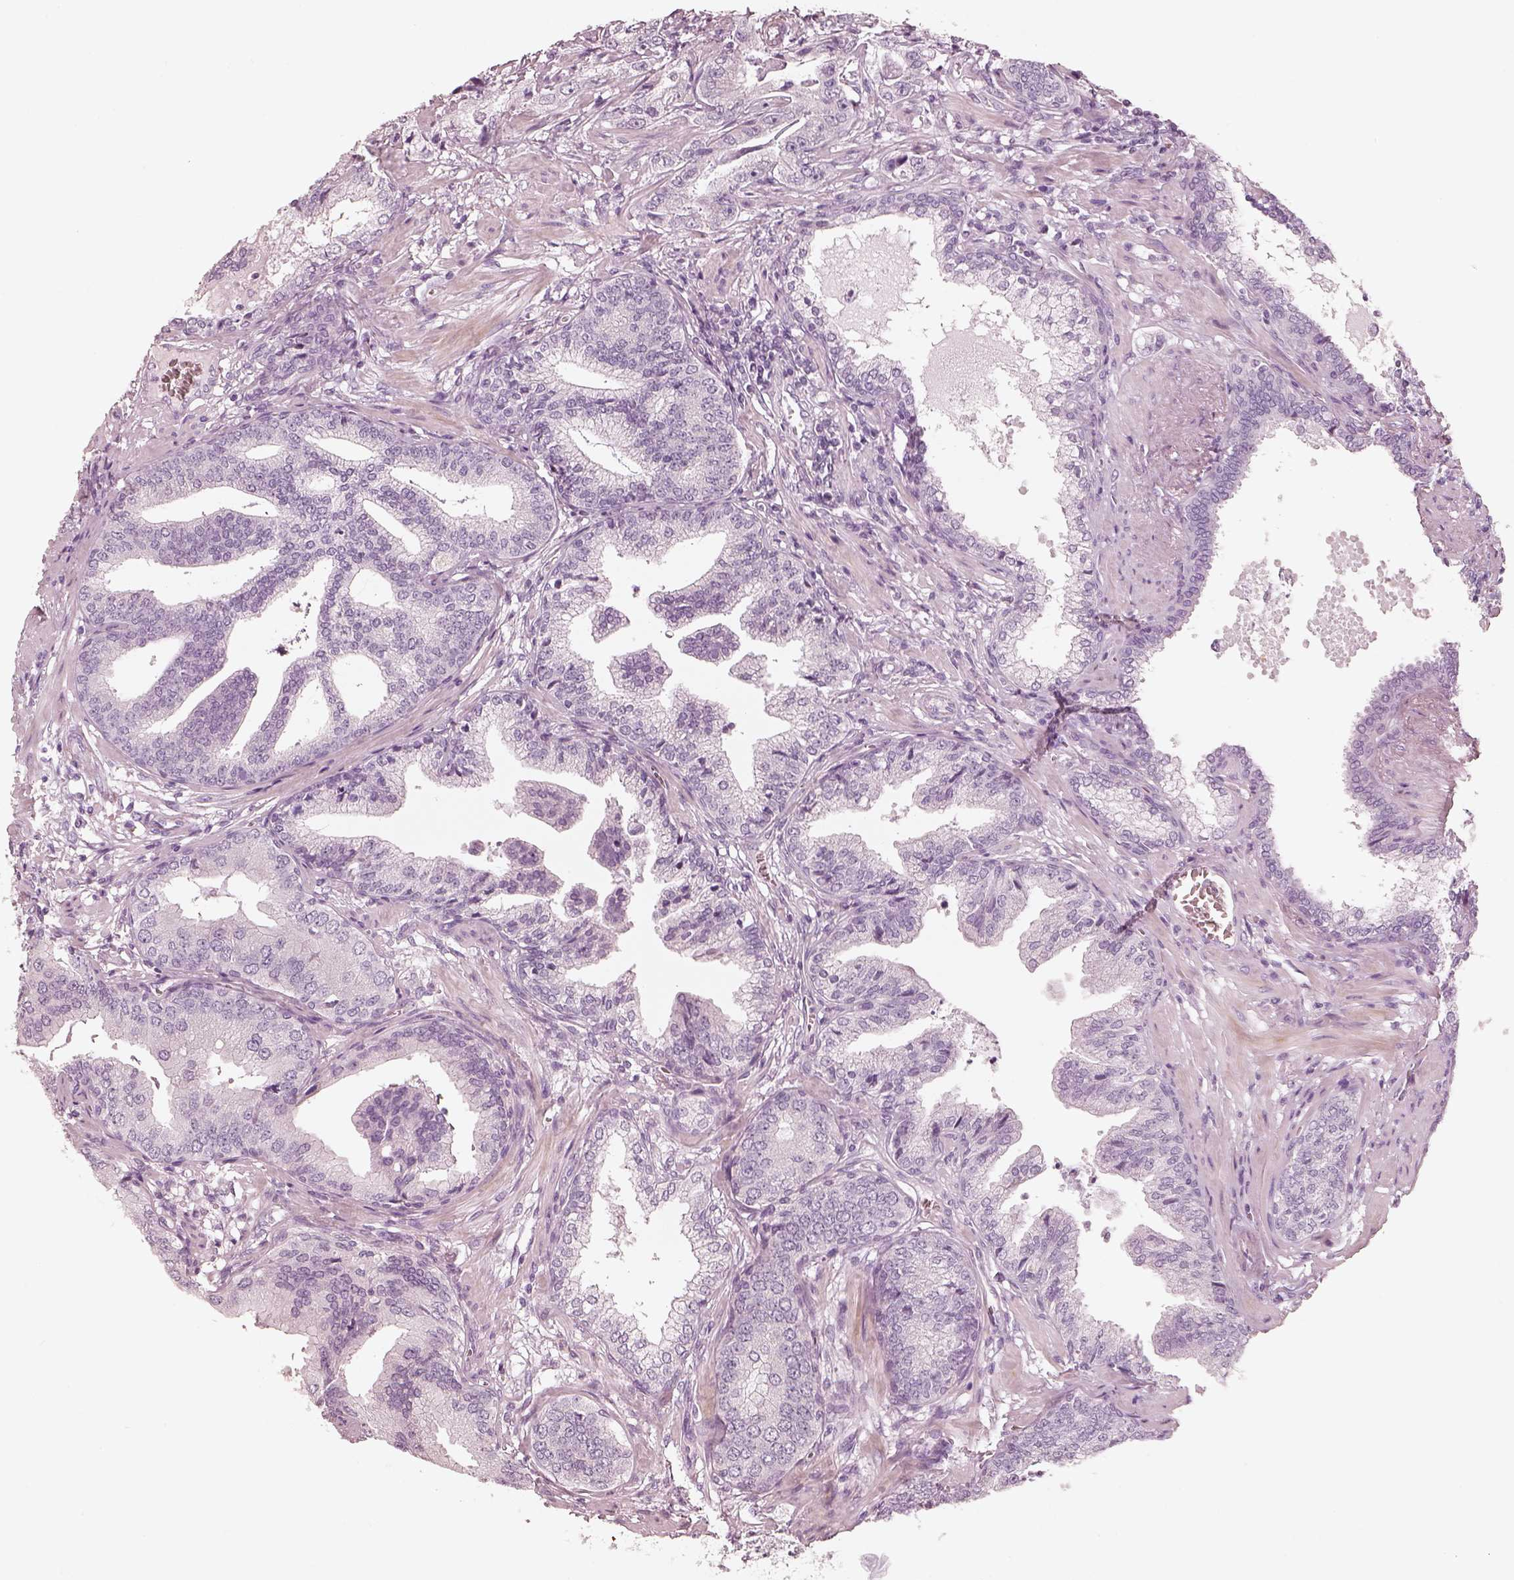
{"staining": {"intensity": "negative", "quantity": "none", "location": "none"}, "tissue": "prostate cancer", "cell_type": "Tumor cells", "image_type": "cancer", "snomed": [{"axis": "morphology", "description": "Adenocarcinoma, NOS"}, {"axis": "topography", "description": "Prostate"}], "caption": "Human prostate cancer (adenocarcinoma) stained for a protein using immunohistochemistry (IHC) exhibits no expression in tumor cells.", "gene": "R3HDML", "patient": {"sex": "male", "age": 64}}